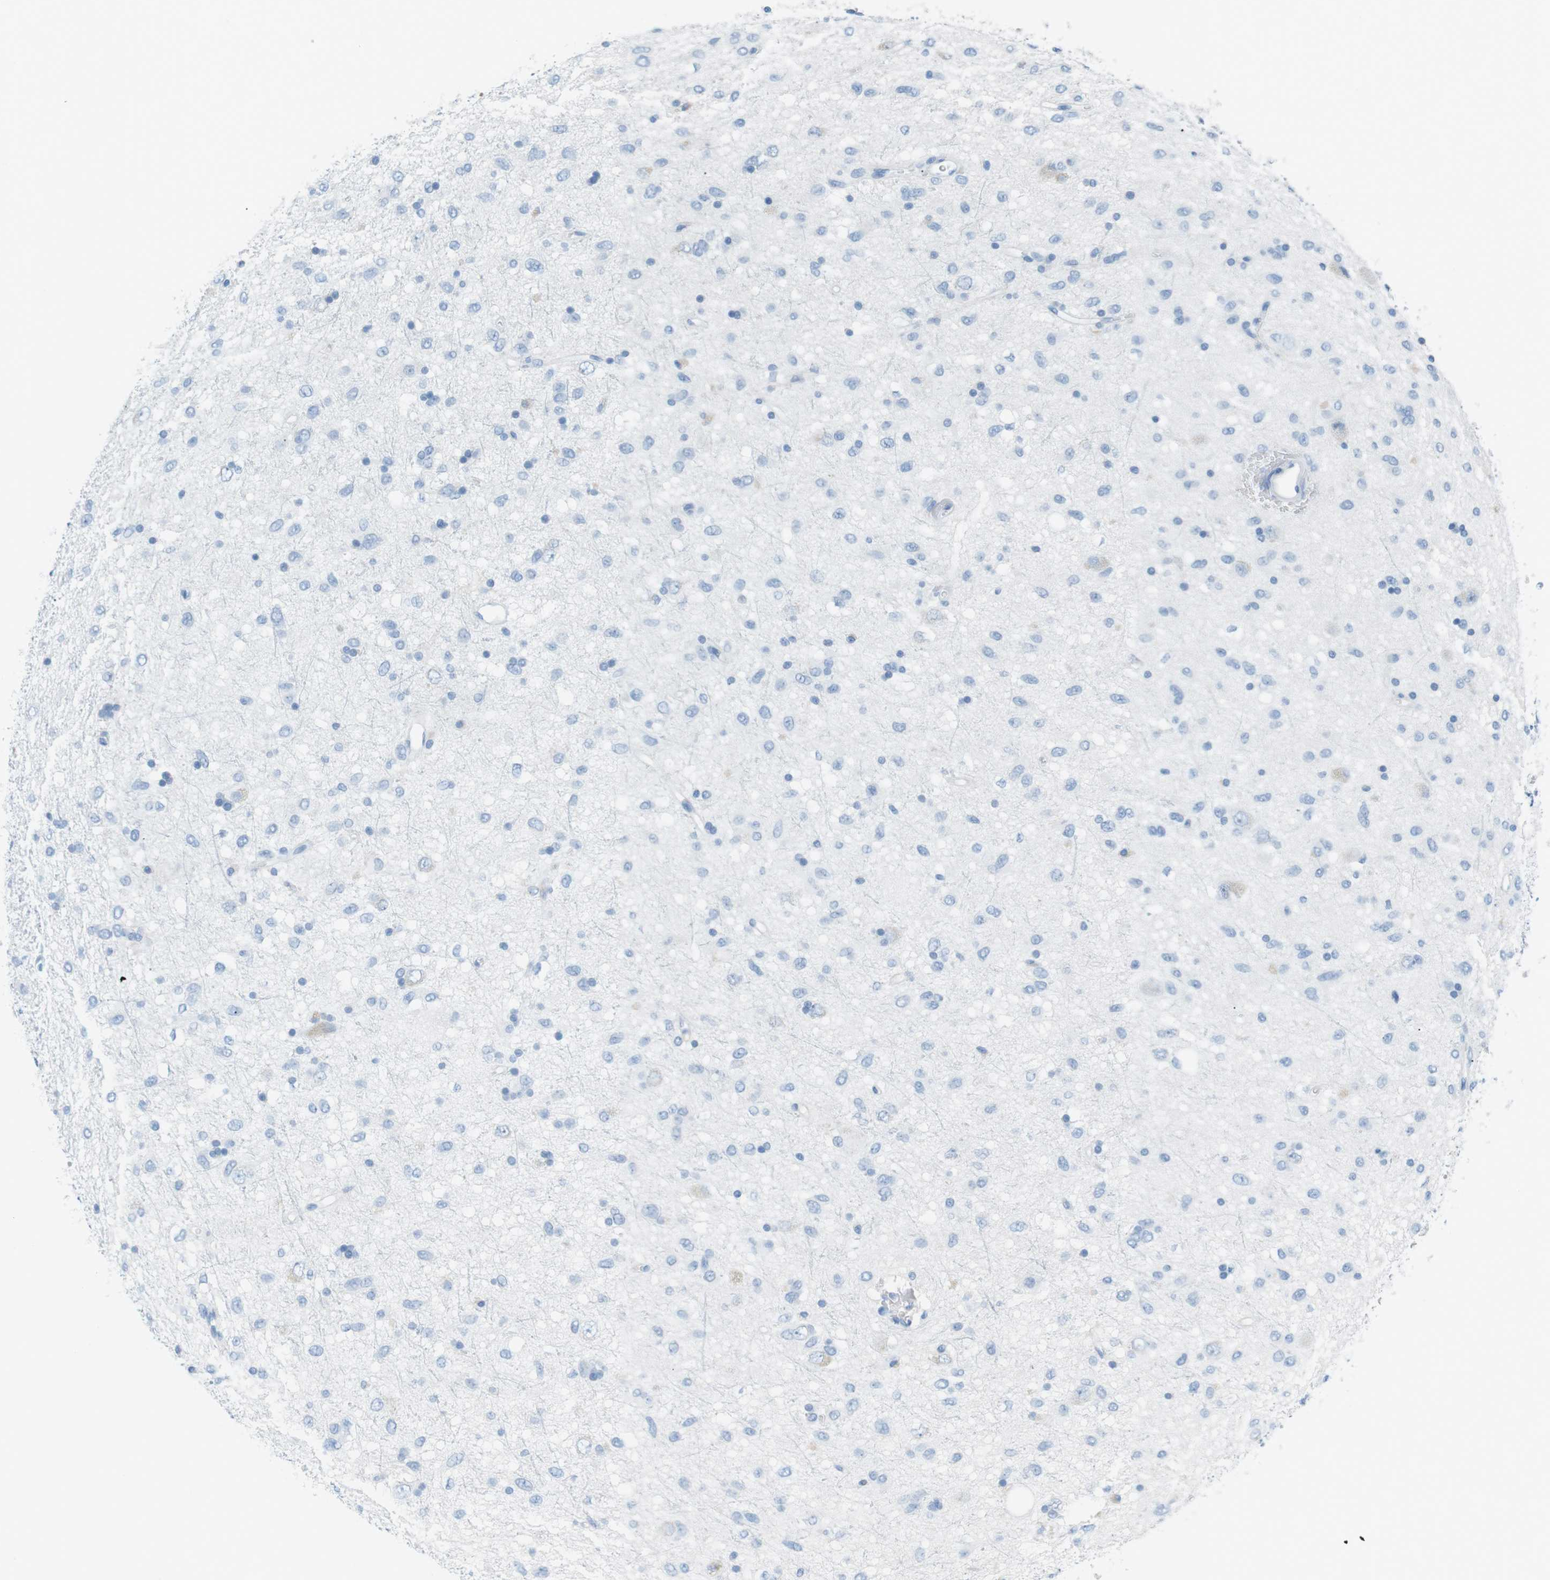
{"staining": {"intensity": "negative", "quantity": "none", "location": "none"}, "tissue": "glioma", "cell_type": "Tumor cells", "image_type": "cancer", "snomed": [{"axis": "morphology", "description": "Glioma, malignant, Low grade"}, {"axis": "topography", "description": "Brain"}], "caption": "Human glioma stained for a protein using immunohistochemistry (IHC) reveals no staining in tumor cells.", "gene": "AZGP1", "patient": {"sex": "male", "age": 77}}